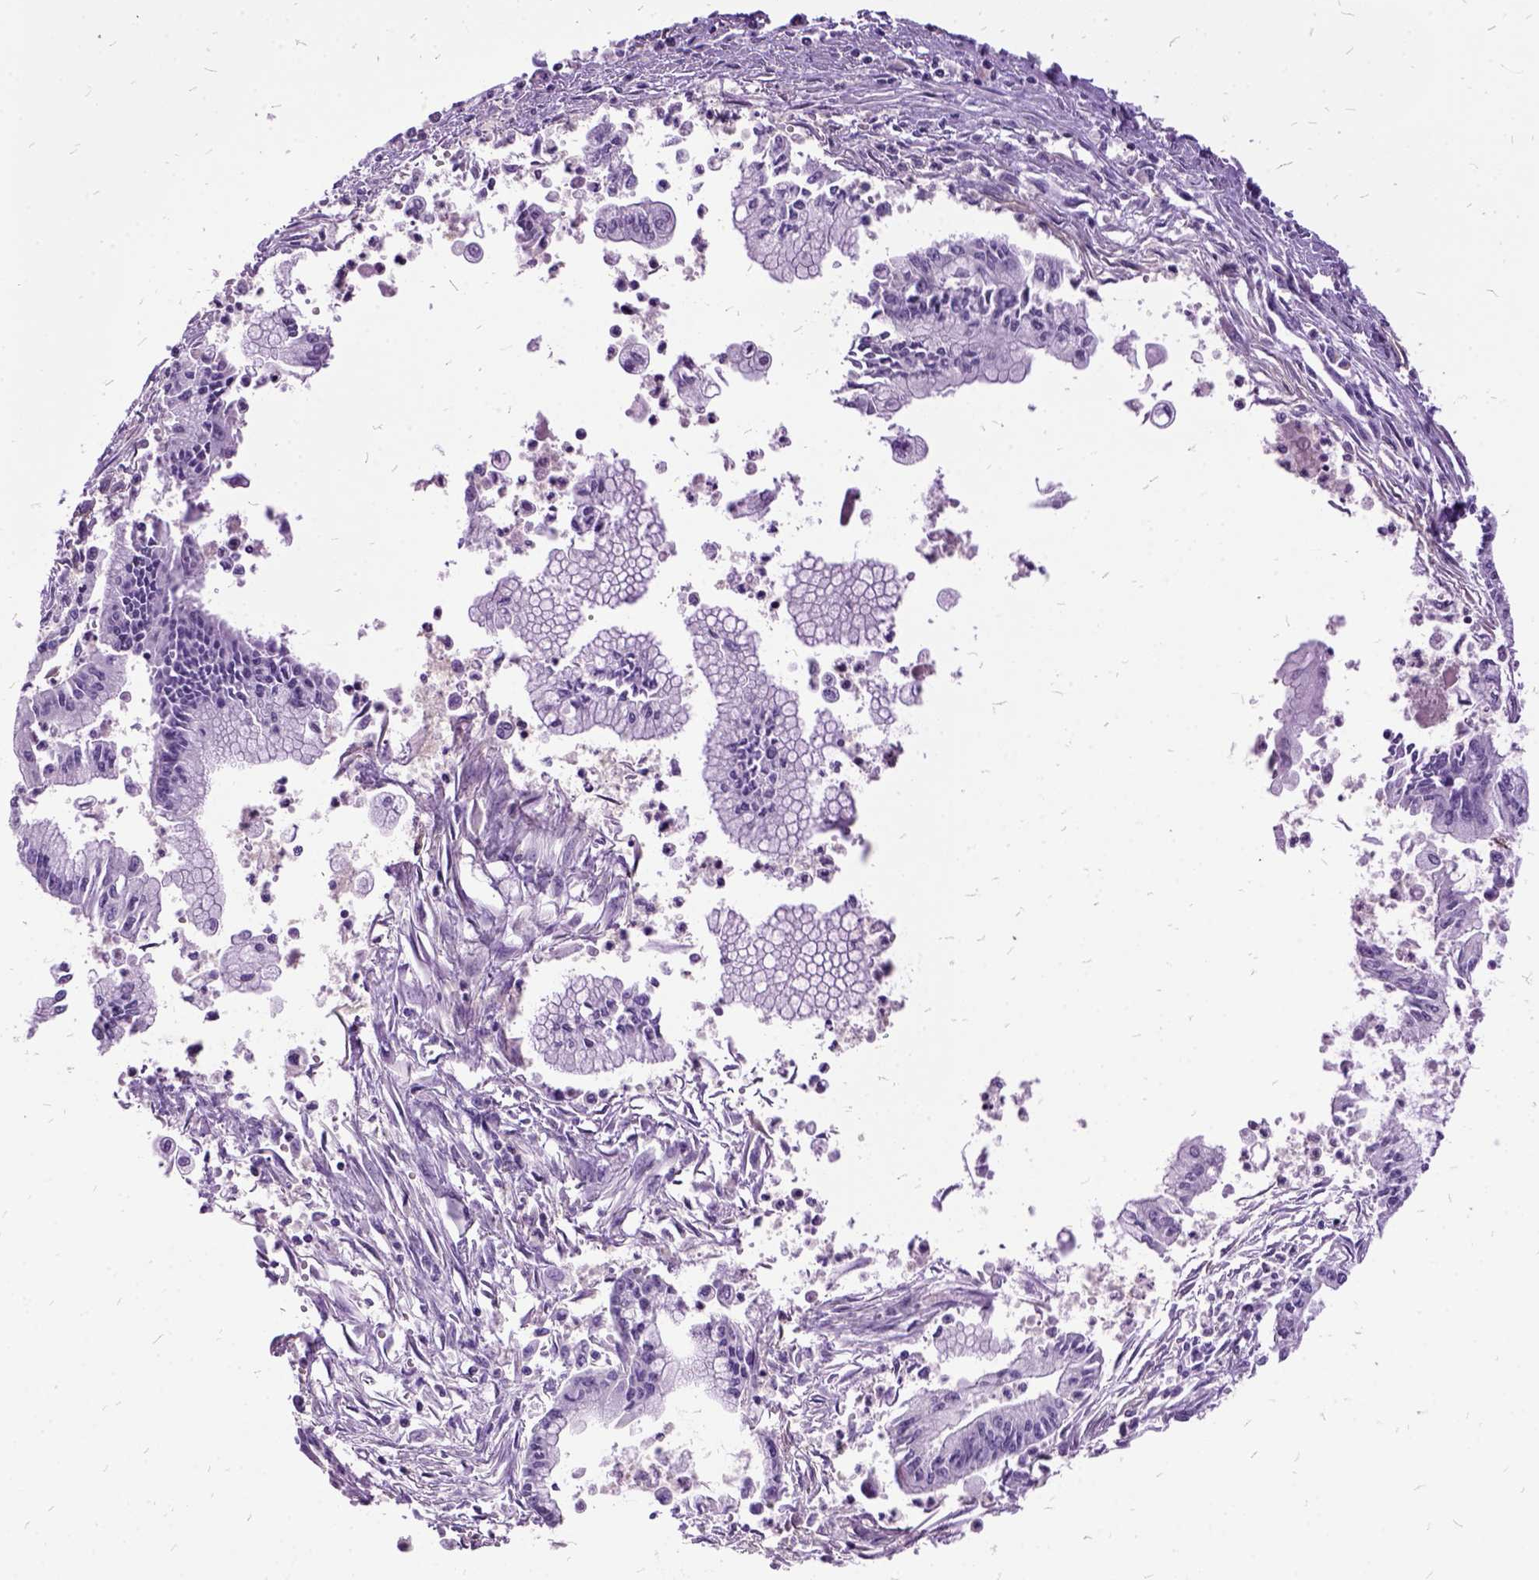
{"staining": {"intensity": "negative", "quantity": "none", "location": "none"}, "tissue": "pancreatic cancer", "cell_type": "Tumor cells", "image_type": "cancer", "snomed": [{"axis": "morphology", "description": "Adenocarcinoma, NOS"}, {"axis": "topography", "description": "Pancreas"}], "caption": "A histopathology image of pancreatic cancer (adenocarcinoma) stained for a protein reveals no brown staining in tumor cells. Brightfield microscopy of IHC stained with DAB (brown) and hematoxylin (blue), captured at high magnification.", "gene": "MME", "patient": {"sex": "female", "age": 65}}